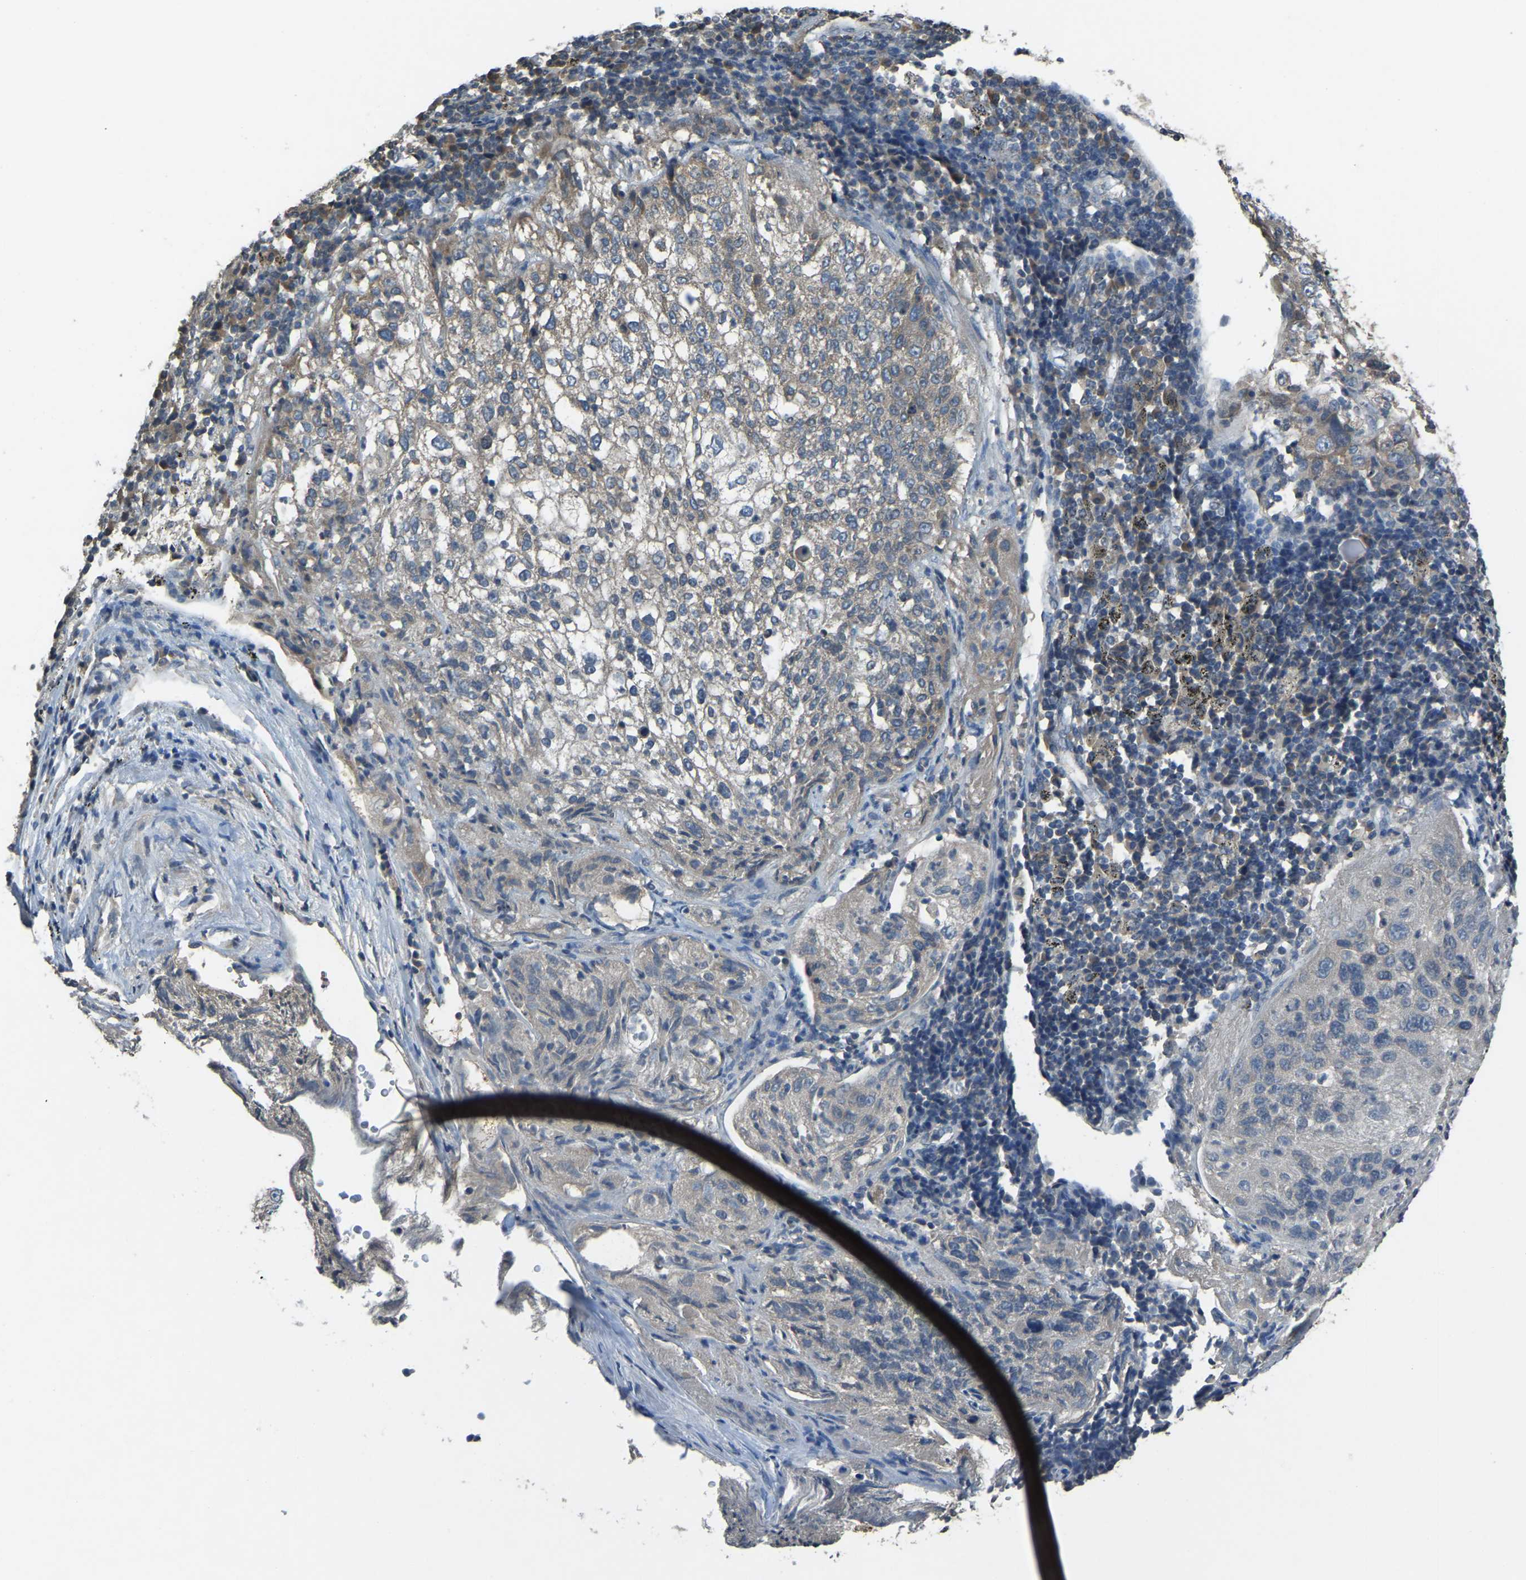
{"staining": {"intensity": "moderate", "quantity": "25%-75%", "location": "cytoplasmic/membranous"}, "tissue": "lung cancer", "cell_type": "Tumor cells", "image_type": "cancer", "snomed": [{"axis": "morphology", "description": "Inflammation, NOS"}, {"axis": "morphology", "description": "Squamous cell carcinoma, NOS"}, {"axis": "topography", "description": "Lymph node"}, {"axis": "topography", "description": "Soft tissue"}, {"axis": "topography", "description": "Lung"}], "caption": "Lung cancer stained with a protein marker reveals moderate staining in tumor cells.", "gene": "AIMP1", "patient": {"sex": "male", "age": 66}}